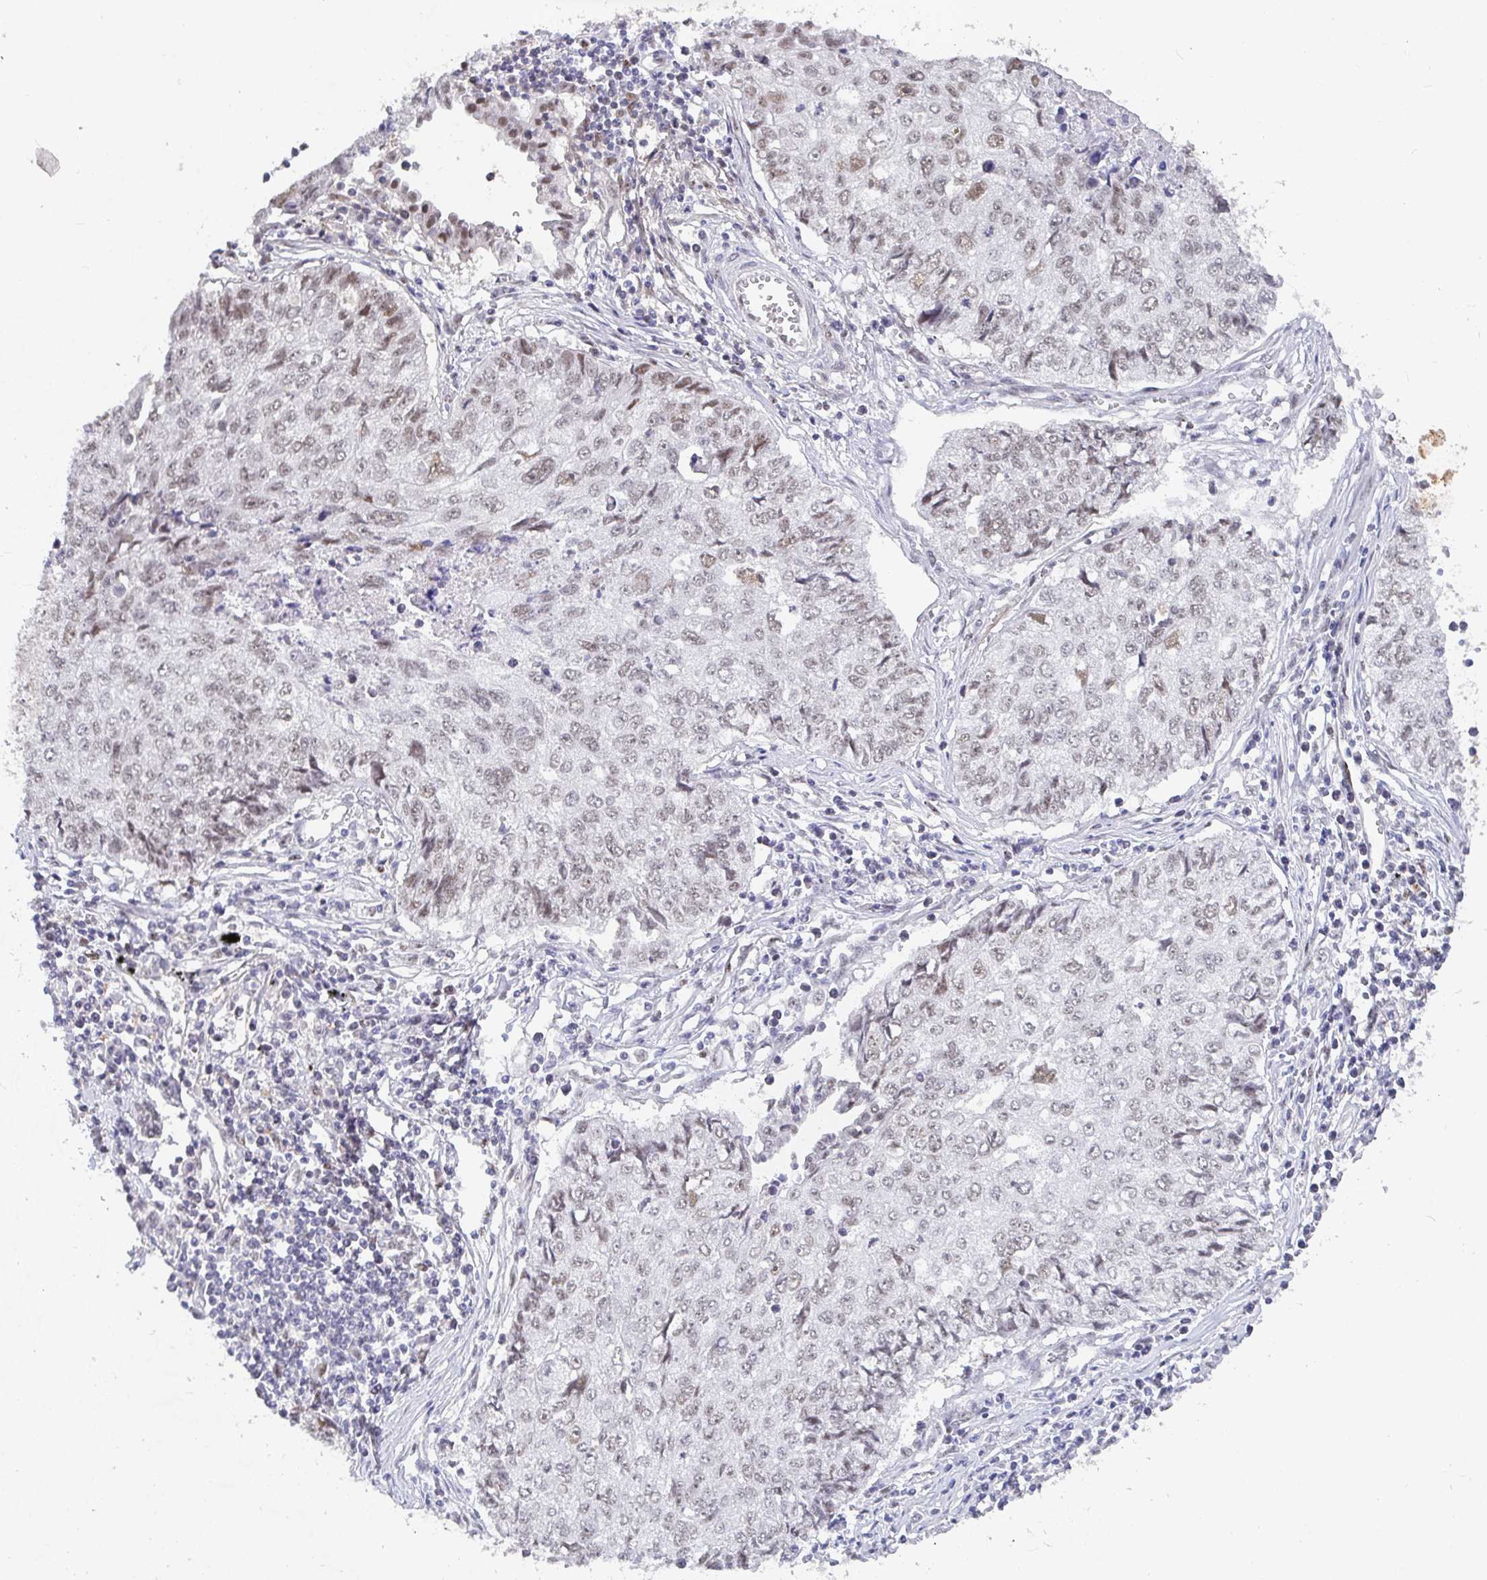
{"staining": {"intensity": "weak", "quantity": "25%-75%", "location": "nuclear"}, "tissue": "lung cancer", "cell_type": "Tumor cells", "image_type": "cancer", "snomed": [{"axis": "morphology", "description": "Normal morphology"}, {"axis": "morphology", "description": "Aneuploidy"}, {"axis": "morphology", "description": "Squamous cell carcinoma, NOS"}, {"axis": "topography", "description": "Lymph node"}, {"axis": "topography", "description": "Lung"}], "caption": "Weak nuclear positivity is identified in about 25%-75% of tumor cells in aneuploidy (lung). (Stains: DAB in brown, nuclei in blue, Microscopy: brightfield microscopy at high magnification).", "gene": "RCOR1", "patient": {"sex": "female", "age": 76}}